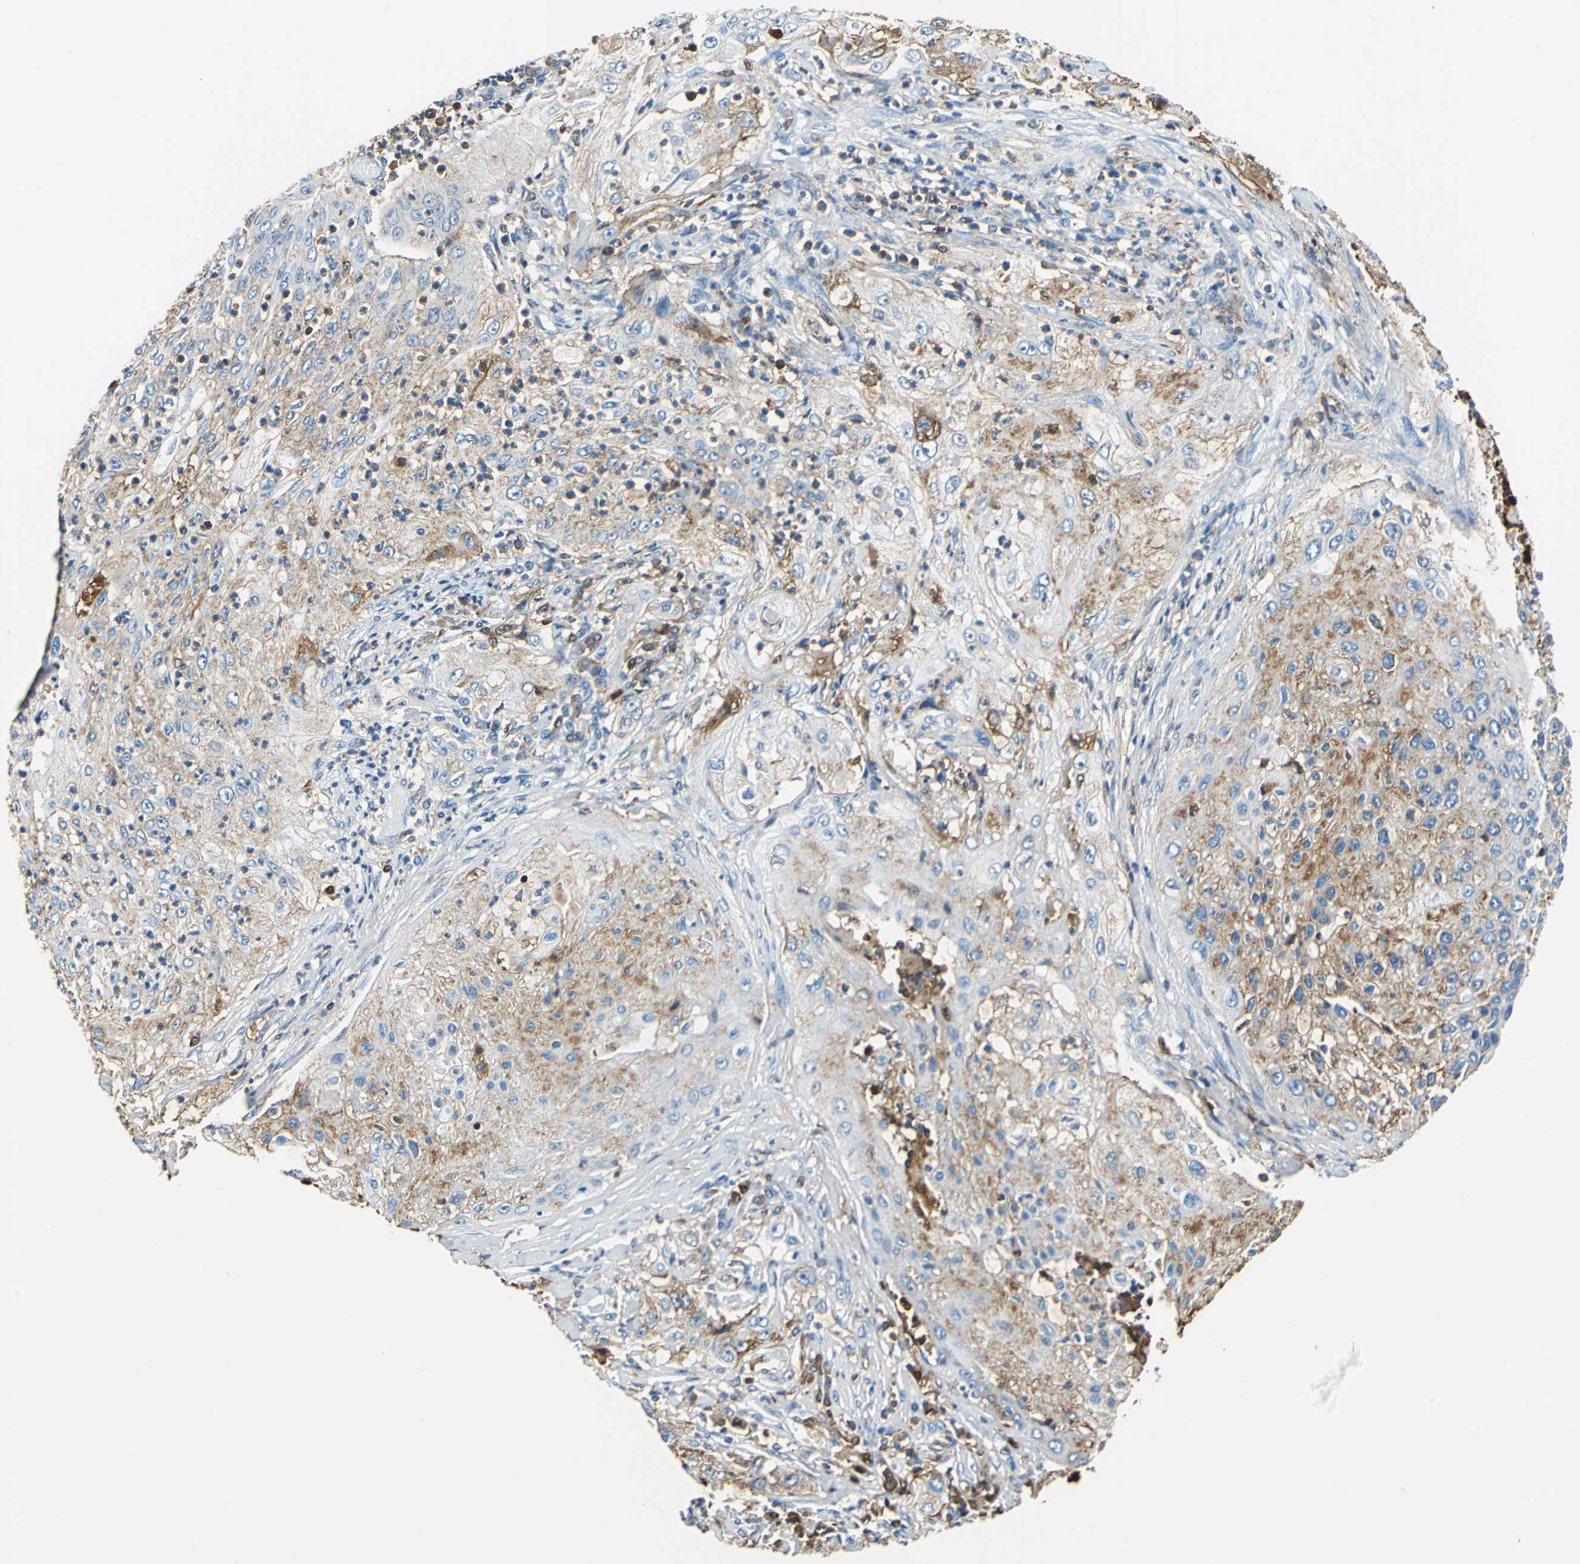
{"staining": {"intensity": "weak", "quantity": ">75%", "location": "cytoplasmic/membranous"}, "tissue": "lung cancer", "cell_type": "Tumor cells", "image_type": "cancer", "snomed": [{"axis": "morphology", "description": "Inflammation, NOS"}, {"axis": "morphology", "description": "Squamous cell carcinoma, NOS"}, {"axis": "topography", "description": "Lymph node"}, {"axis": "topography", "description": "Soft tissue"}, {"axis": "topography", "description": "Lung"}], "caption": "There is low levels of weak cytoplasmic/membranous expression in tumor cells of lung cancer (squamous cell carcinoma), as demonstrated by immunohistochemical staining (brown color).", "gene": "ALB", "patient": {"sex": "male", "age": 66}}